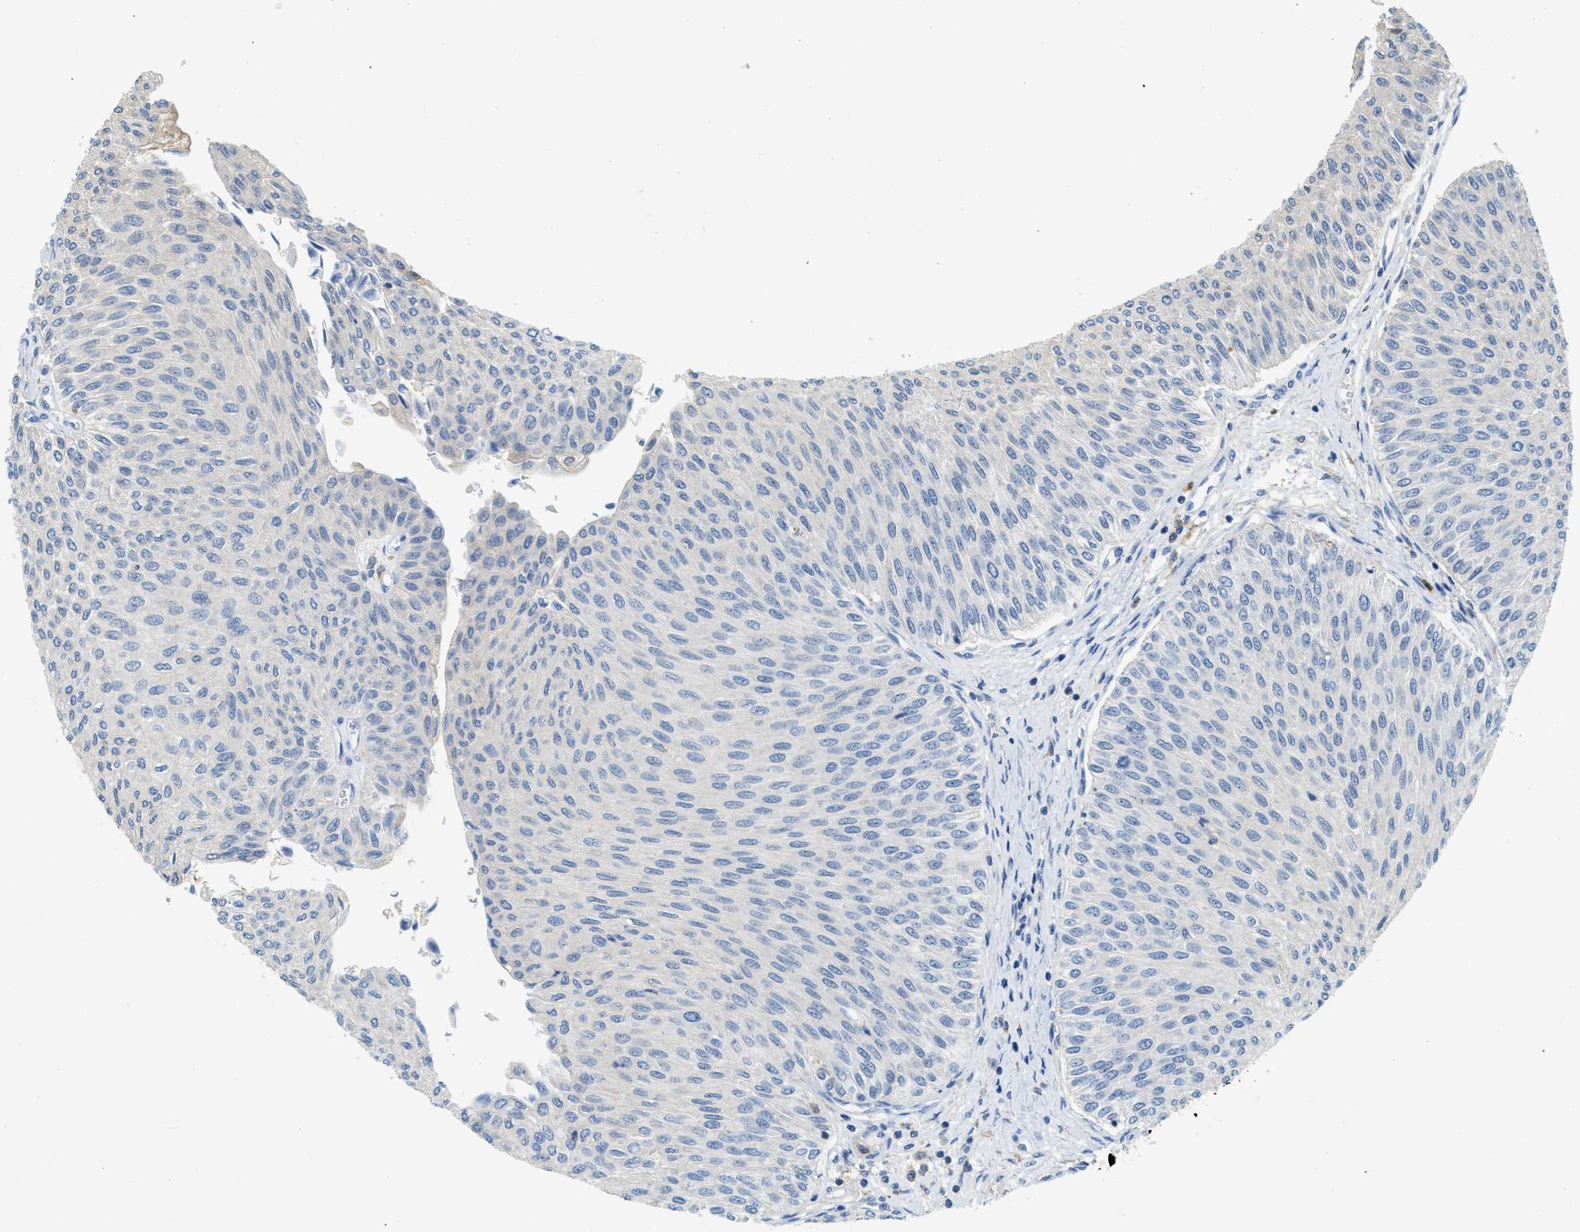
{"staining": {"intensity": "negative", "quantity": "none", "location": "none"}, "tissue": "urothelial cancer", "cell_type": "Tumor cells", "image_type": "cancer", "snomed": [{"axis": "morphology", "description": "Urothelial carcinoma, Low grade"}, {"axis": "topography", "description": "Urinary bladder"}], "caption": "Low-grade urothelial carcinoma was stained to show a protein in brown. There is no significant expression in tumor cells. (Immunohistochemistry, brightfield microscopy, high magnification).", "gene": "SERPINB1", "patient": {"sex": "male", "age": 78}}